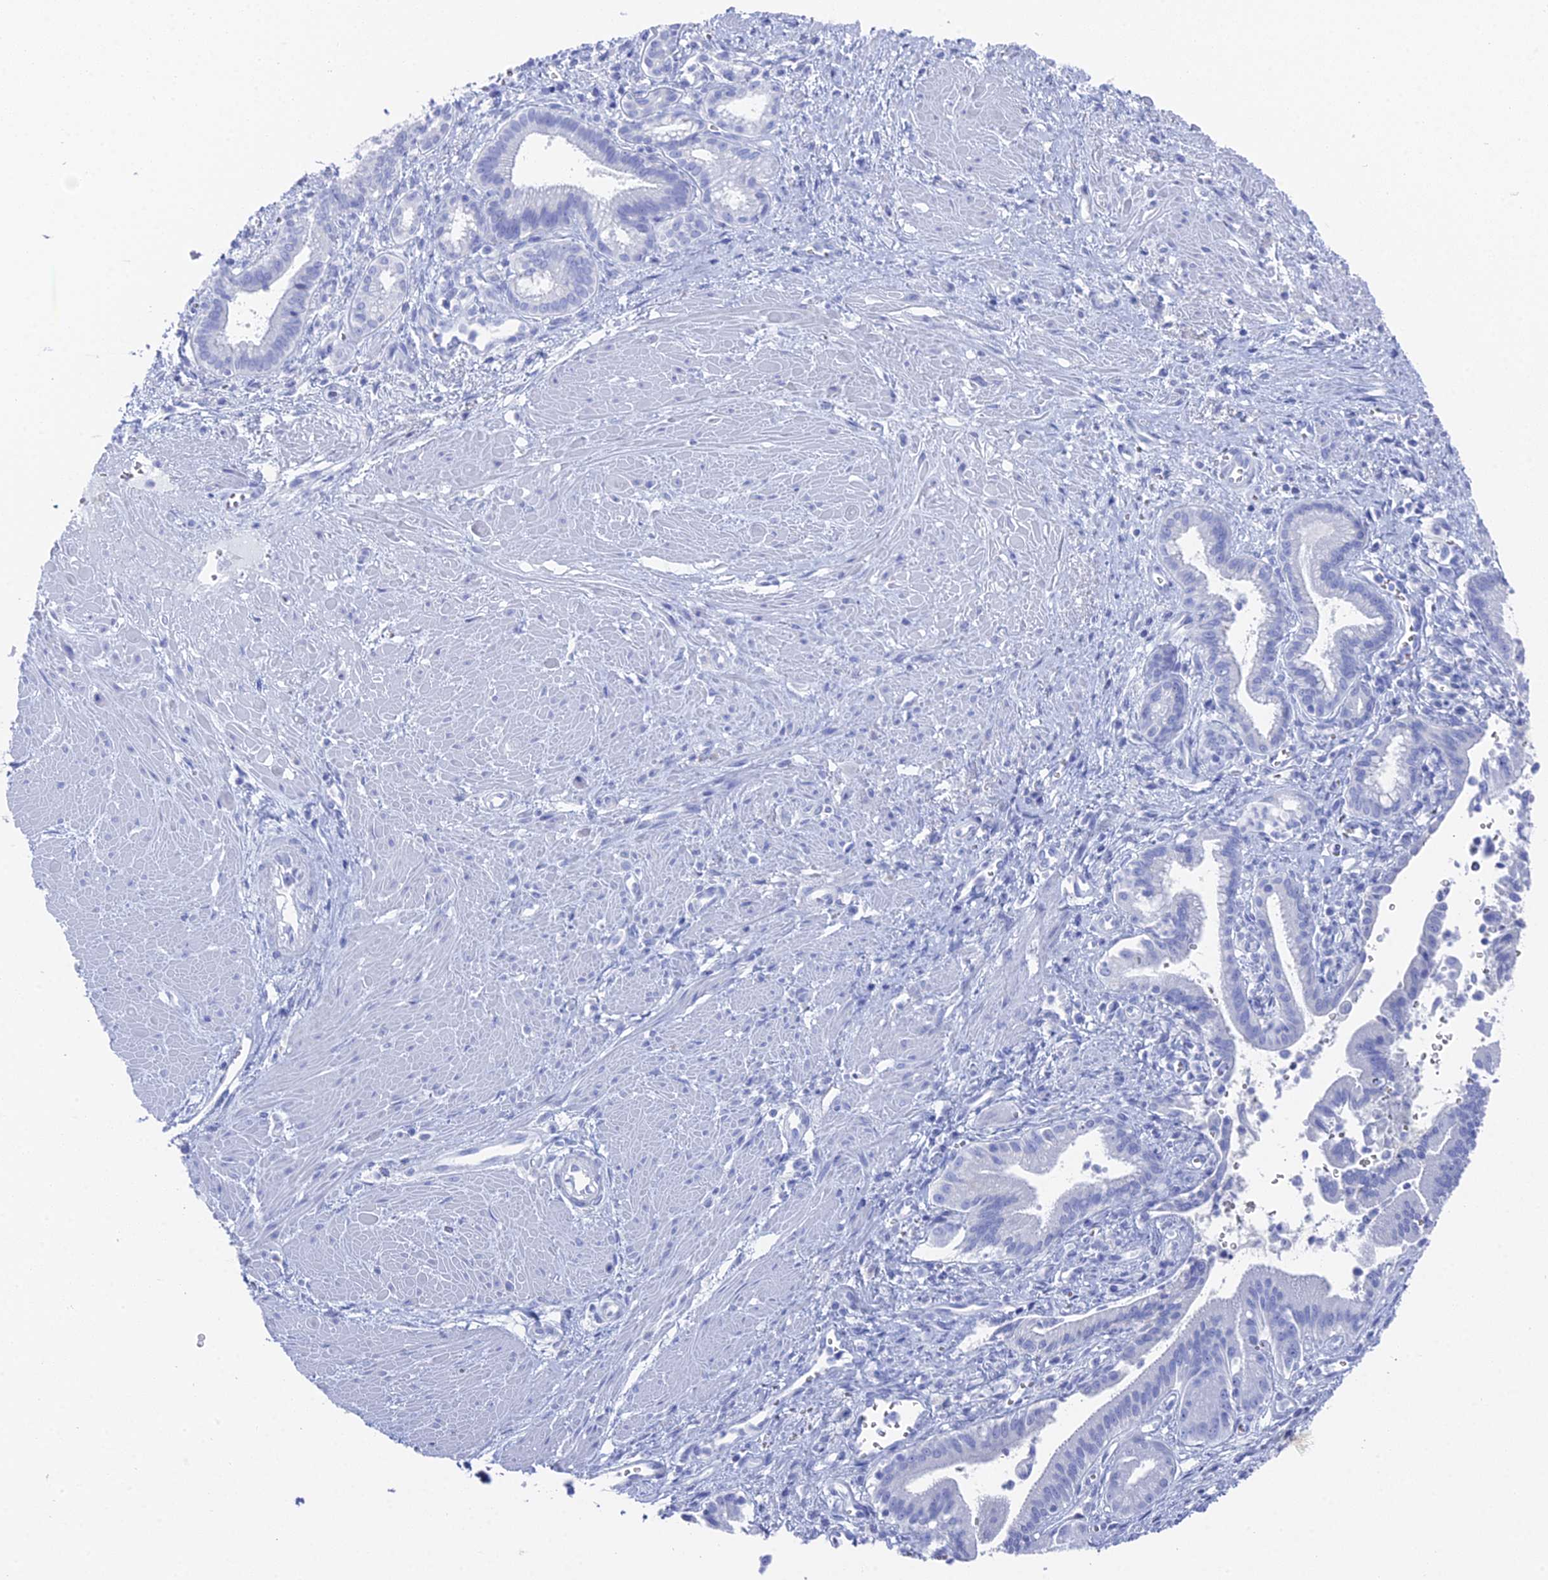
{"staining": {"intensity": "negative", "quantity": "none", "location": "none"}, "tissue": "pancreatic cancer", "cell_type": "Tumor cells", "image_type": "cancer", "snomed": [{"axis": "morphology", "description": "Adenocarcinoma, NOS"}, {"axis": "topography", "description": "Pancreas"}], "caption": "This is an immunohistochemistry (IHC) image of human pancreatic adenocarcinoma. There is no positivity in tumor cells.", "gene": "ENPP3", "patient": {"sex": "male", "age": 78}}